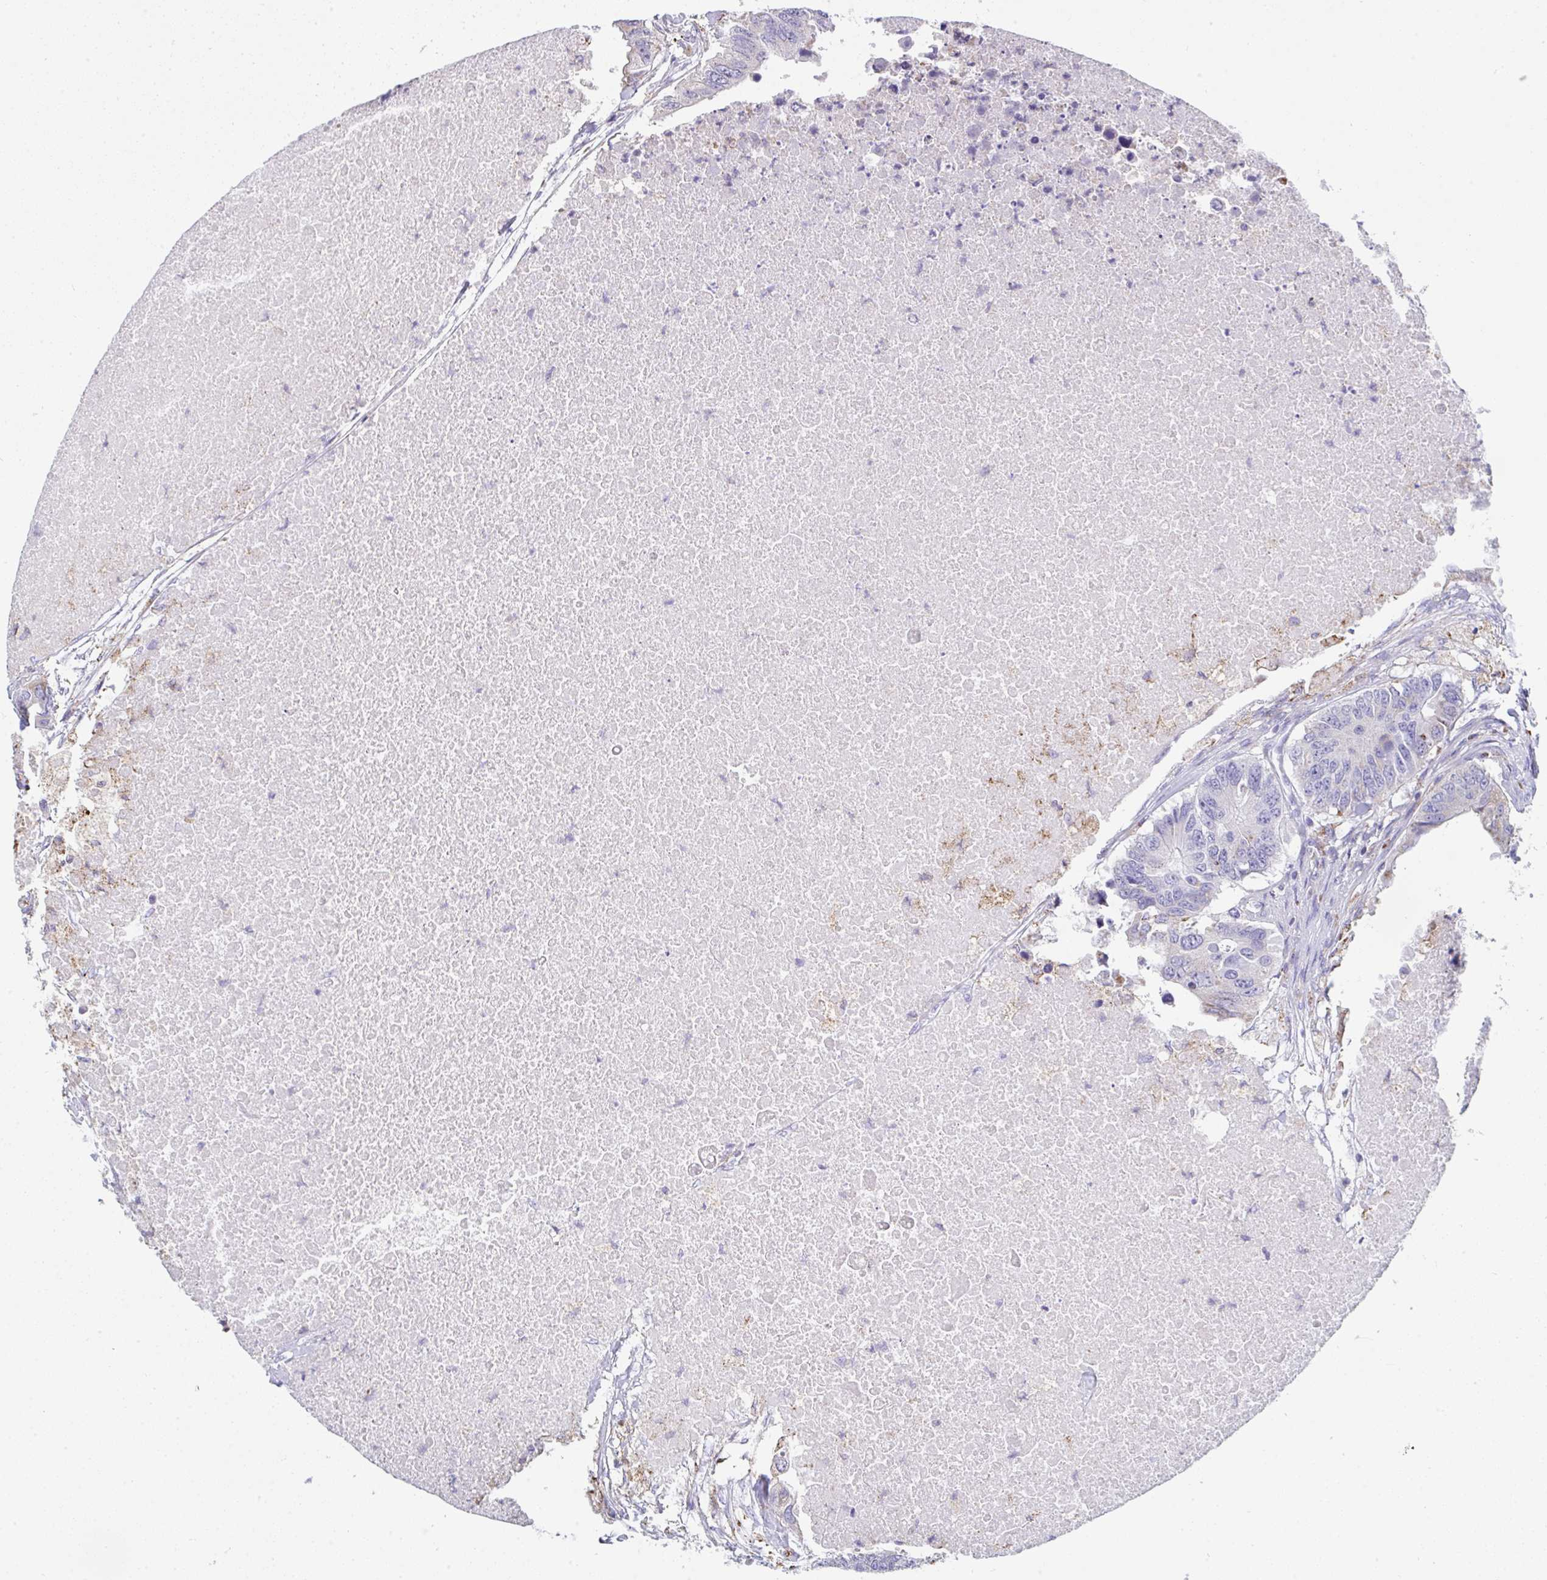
{"staining": {"intensity": "moderate", "quantity": "<25%", "location": "cytoplasmic/membranous"}, "tissue": "colorectal cancer", "cell_type": "Tumor cells", "image_type": "cancer", "snomed": [{"axis": "morphology", "description": "Adenocarcinoma, NOS"}, {"axis": "topography", "description": "Colon"}], "caption": "Protein staining by immunohistochemistry (IHC) displays moderate cytoplasmic/membranous staining in about <25% of tumor cells in colorectal cancer.", "gene": "MGAM2", "patient": {"sex": "male", "age": 71}}